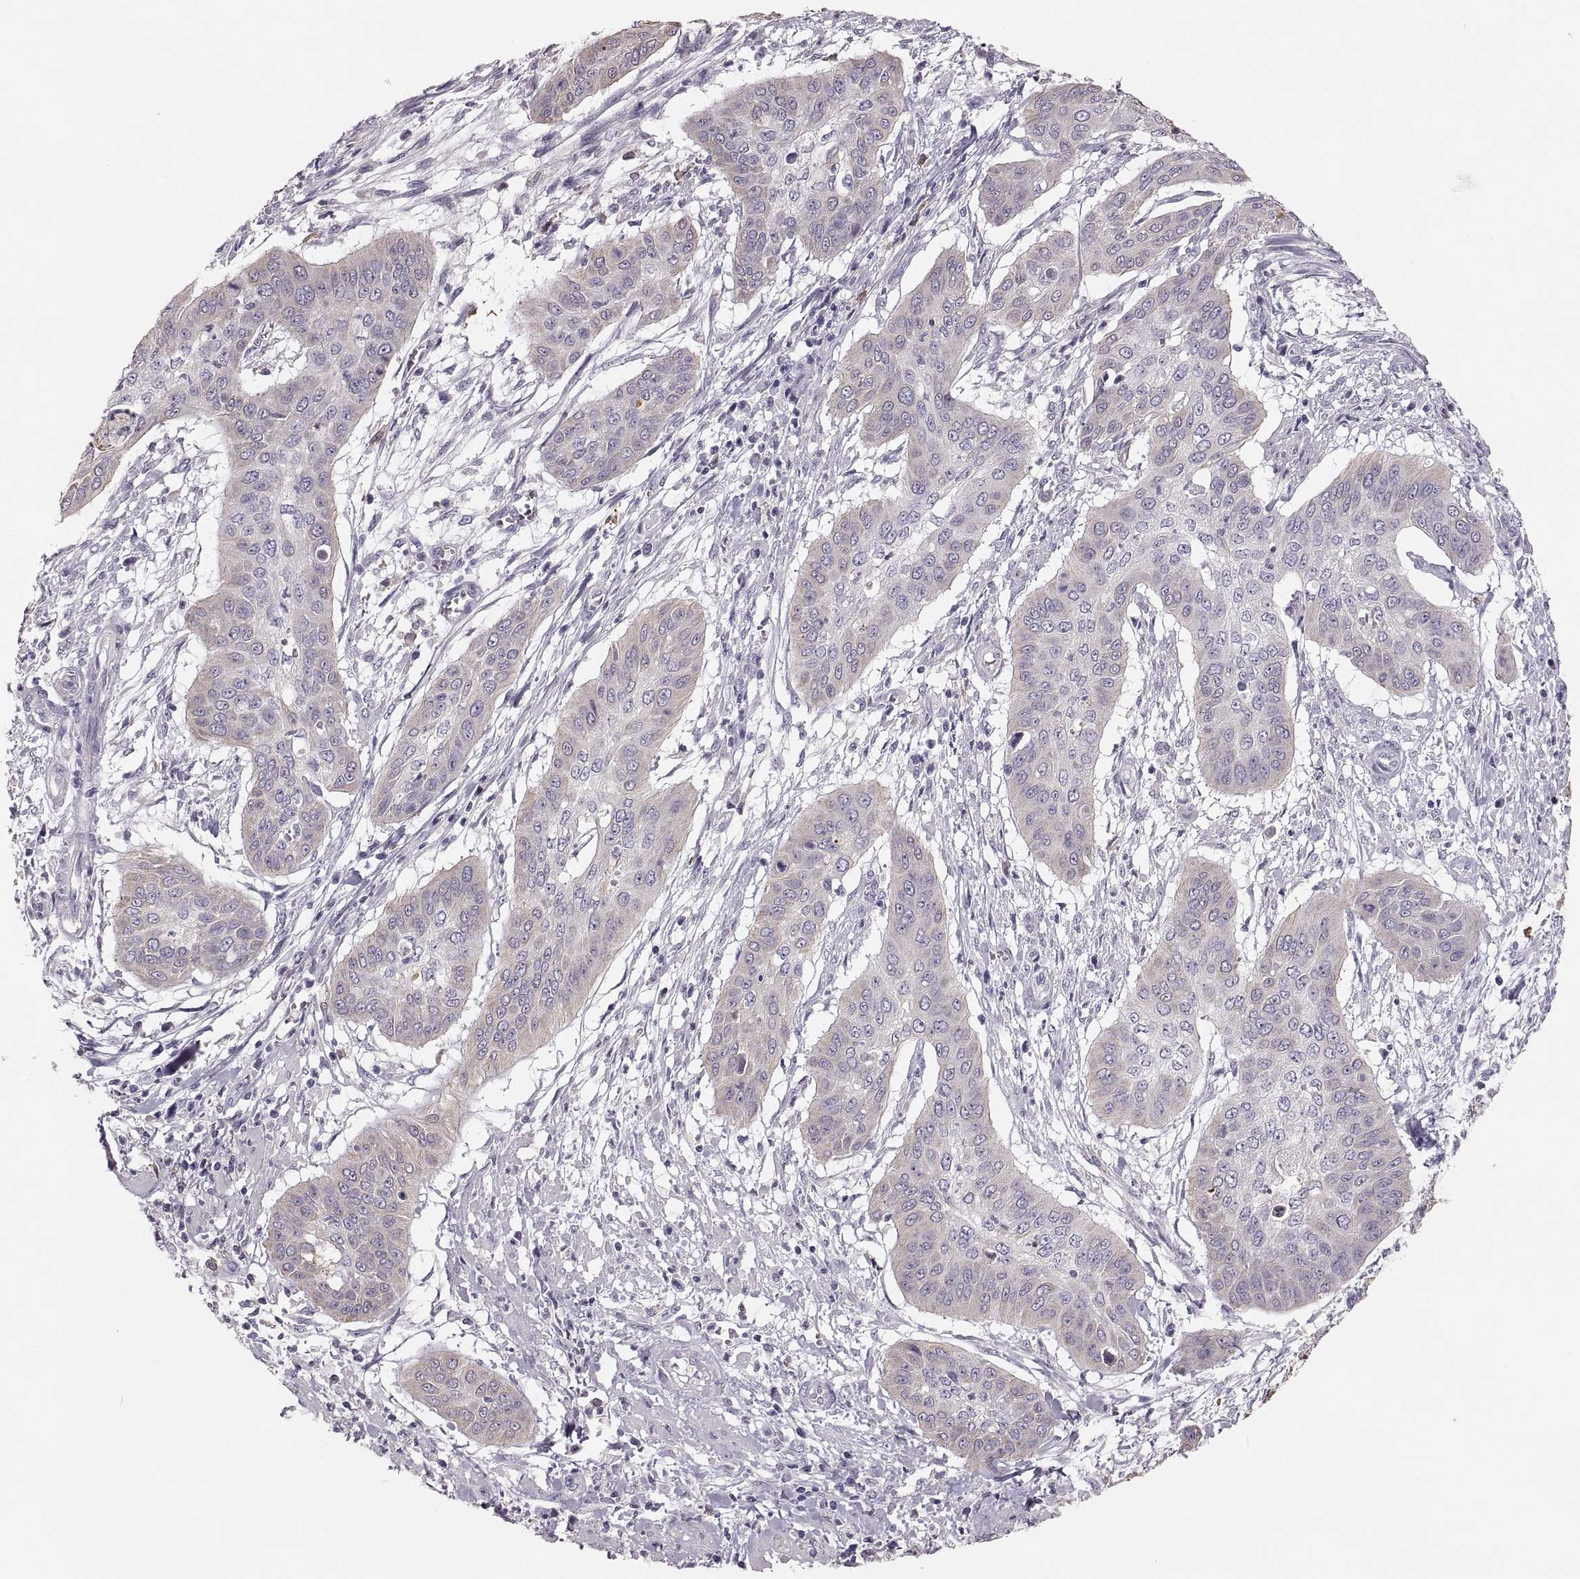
{"staining": {"intensity": "negative", "quantity": "none", "location": "none"}, "tissue": "cervical cancer", "cell_type": "Tumor cells", "image_type": "cancer", "snomed": [{"axis": "morphology", "description": "Squamous cell carcinoma, NOS"}, {"axis": "topography", "description": "Cervix"}], "caption": "DAB (3,3'-diaminobenzidine) immunohistochemical staining of human cervical cancer (squamous cell carcinoma) shows no significant positivity in tumor cells.", "gene": "RUNDC3A", "patient": {"sex": "female", "age": 39}}